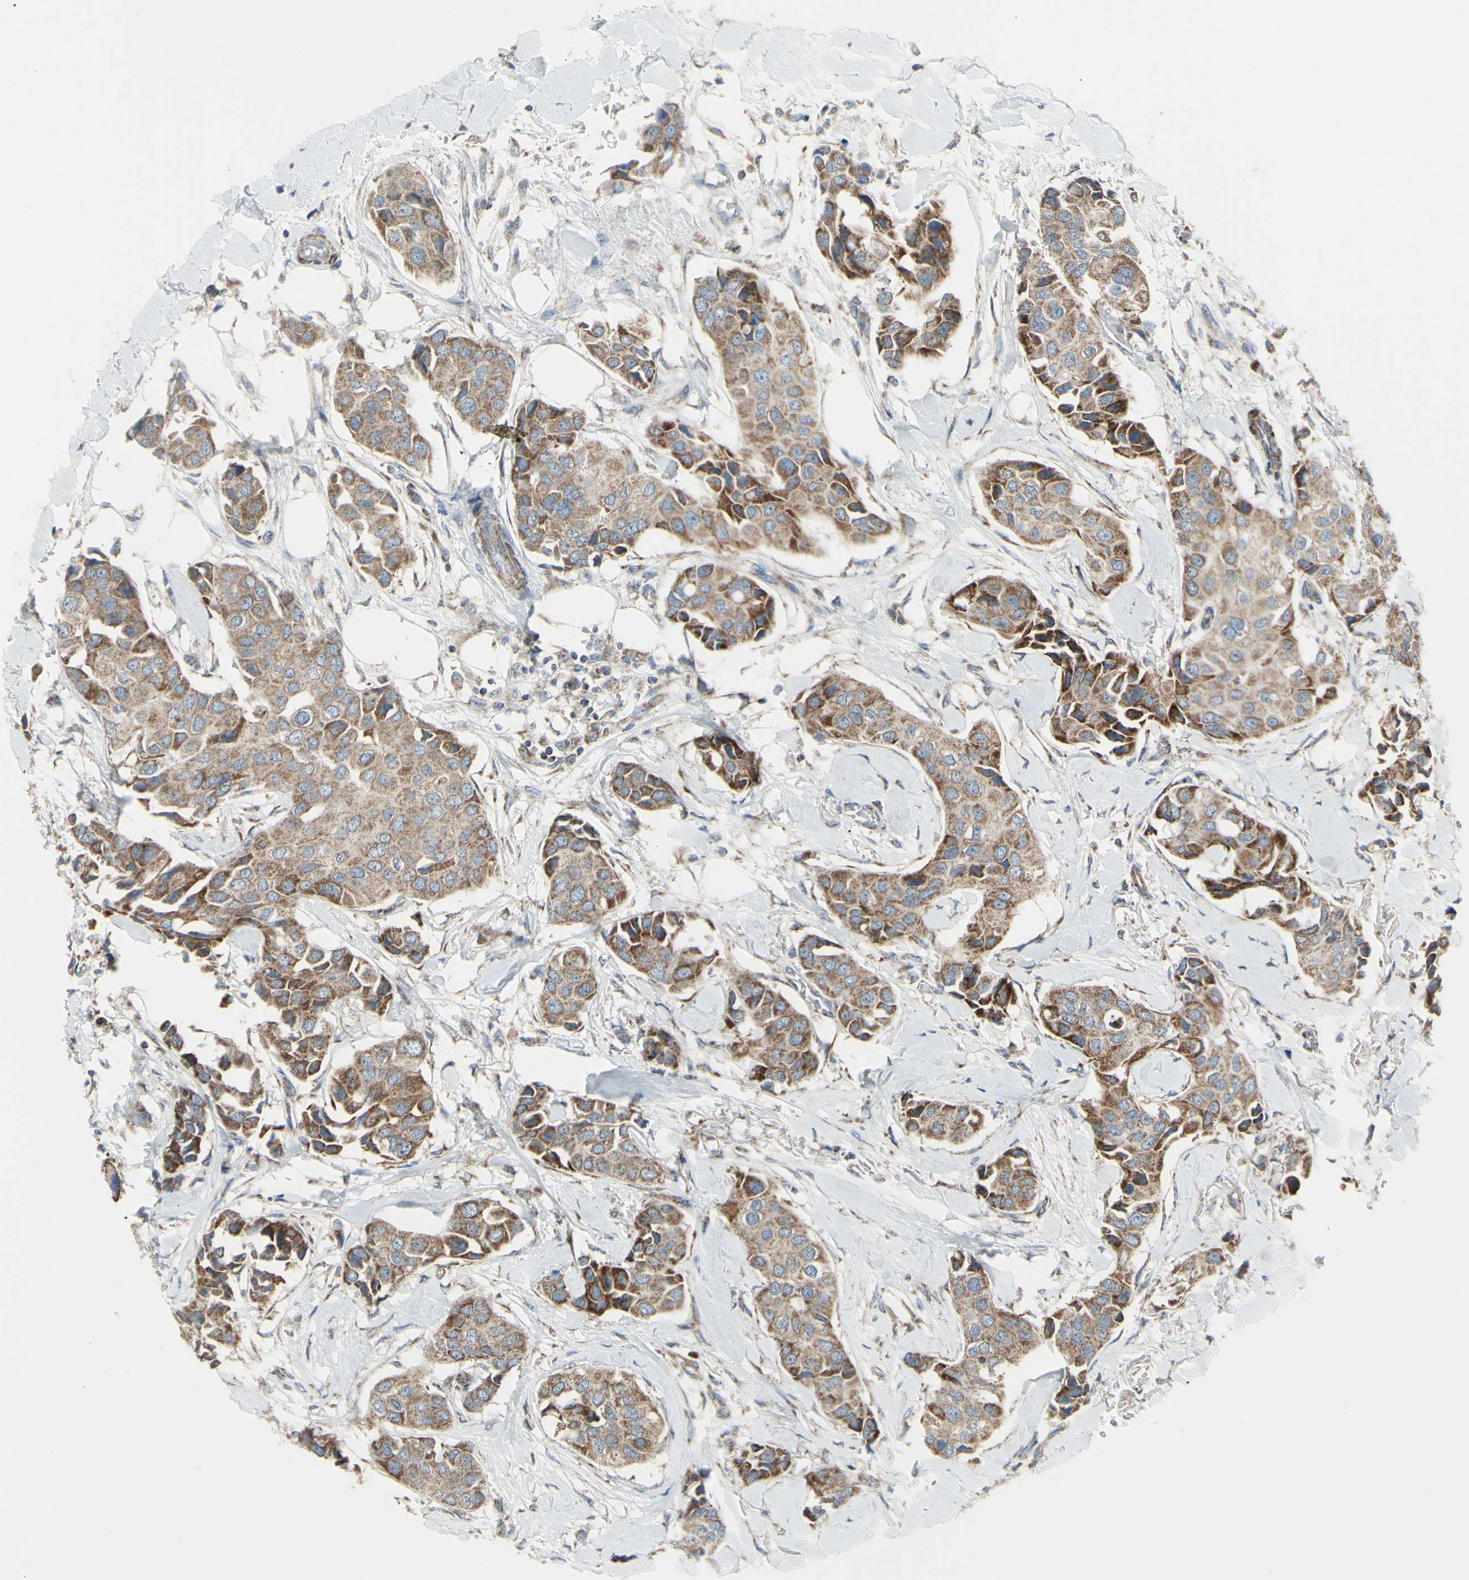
{"staining": {"intensity": "moderate", "quantity": "25%-75%", "location": "cytoplasmic/membranous"}, "tissue": "breast cancer", "cell_type": "Tumor cells", "image_type": "cancer", "snomed": [{"axis": "morphology", "description": "Duct carcinoma"}, {"axis": "topography", "description": "Breast"}], "caption": "A histopathology image of intraductal carcinoma (breast) stained for a protein shows moderate cytoplasmic/membranous brown staining in tumor cells. The protein is shown in brown color, while the nuclei are stained blue.", "gene": "FAM171B", "patient": {"sex": "female", "age": 80}}